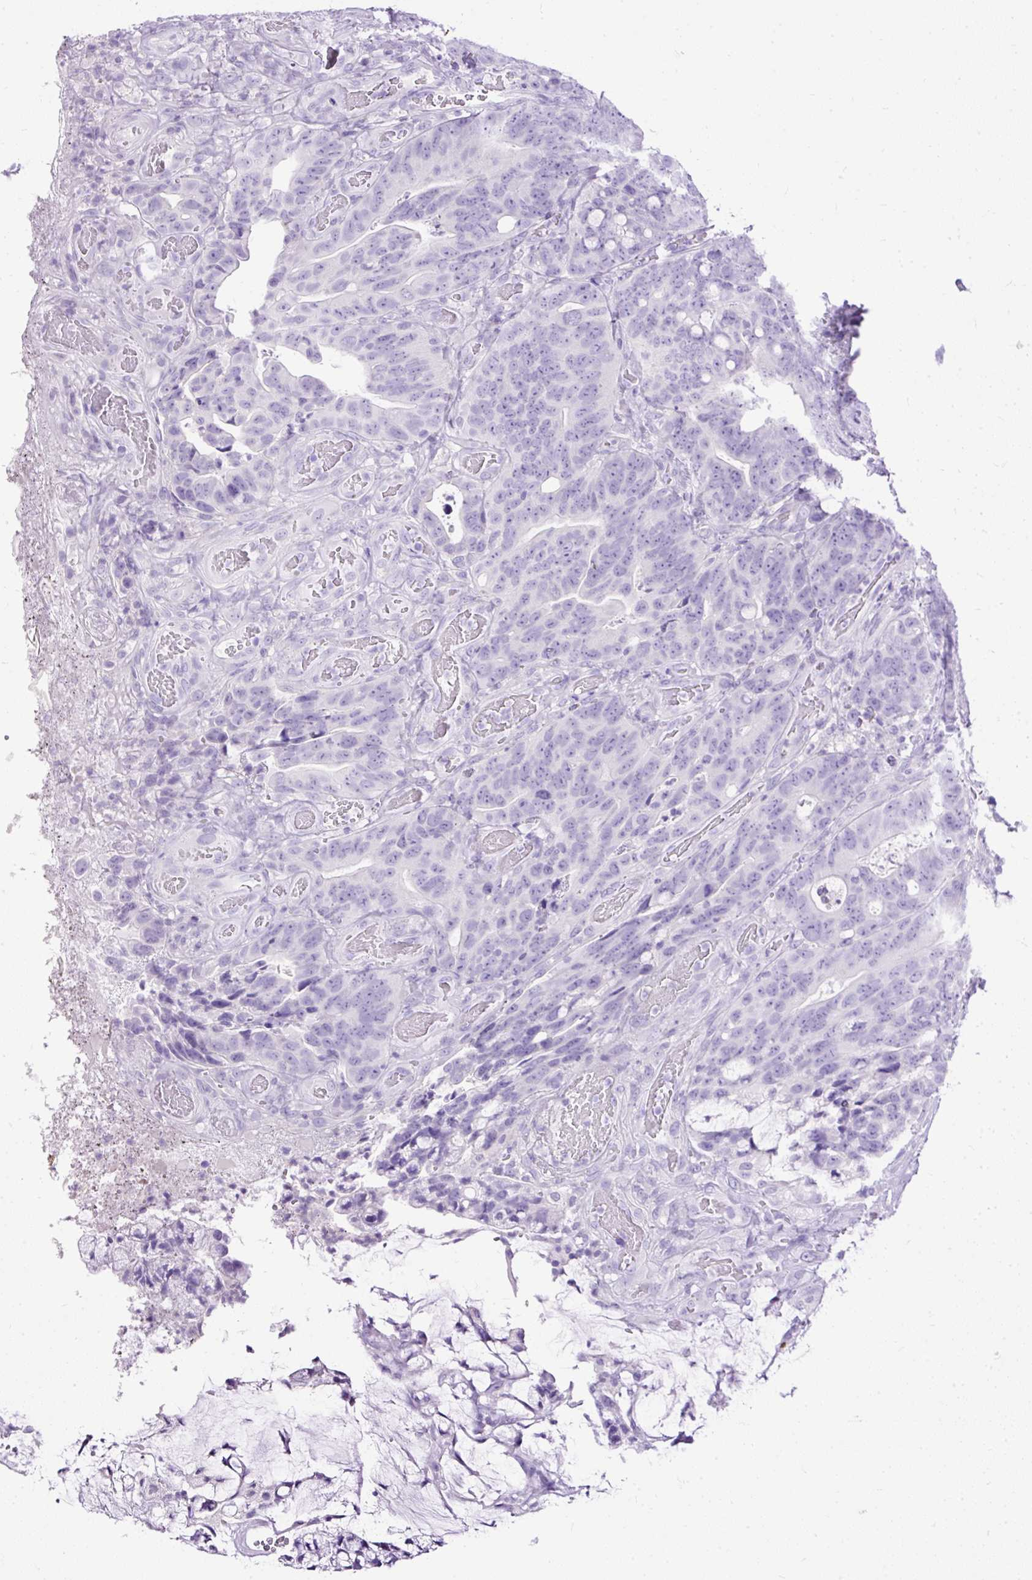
{"staining": {"intensity": "negative", "quantity": "none", "location": "none"}, "tissue": "colorectal cancer", "cell_type": "Tumor cells", "image_type": "cancer", "snomed": [{"axis": "morphology", "description": "Adenocarcinoma, NOS"}, {"axis": "topography", "description": "Colon"}], "caption": "A high-resolution histopathology image shows immunohistochemistry (IHC) staining of colorectal cancer (adenocarcinoma), which demonstrates no significant expression in tumor cells.", "gene": "HEY1", "patient": {"sex": "female", "age": 82}}